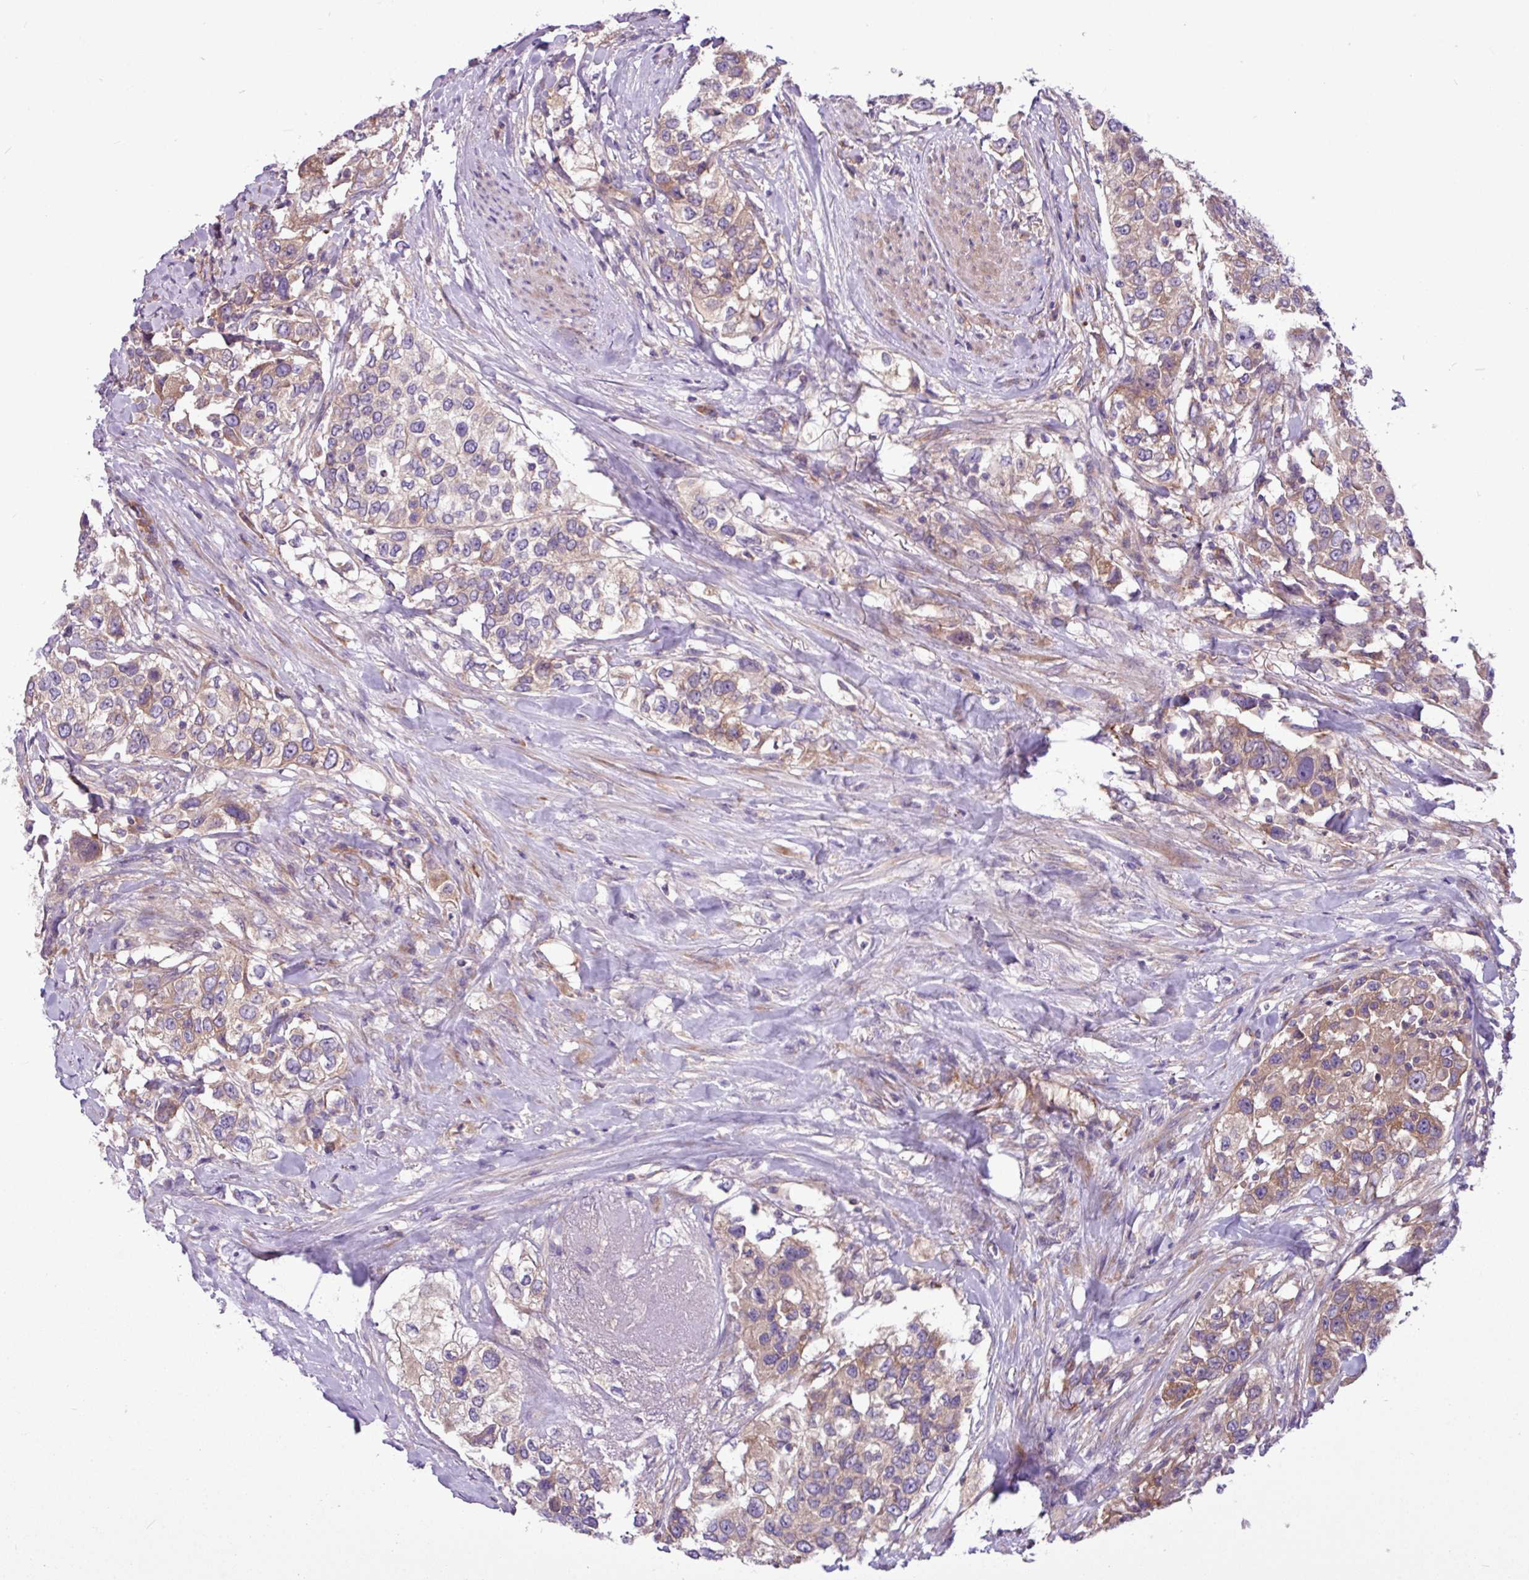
{"staining": {"intensity": "moderate", "quantity": "25%-75%", "location": "cytoplasmic/membranous"}, "tissue": "urothelial cancer", "cell_type": "Tumor cells", "image_type": "cancer", "snomed": [{"axis": "morphology", "description": "Urothelial carcinoma, High grade"}, {"axis": "topography", "description": "Urinary bladder"}], "caption": "An image of human high-grade urothelial carcinoma stained for a protein reveals moderate cytoplasmic/membranous brown staining in tumor cells. (DAB IHC, brown staining for protein, blue staining for nuclei).", "gene": "MROH2A", "patient": {"sex": "female", "age": 80}}